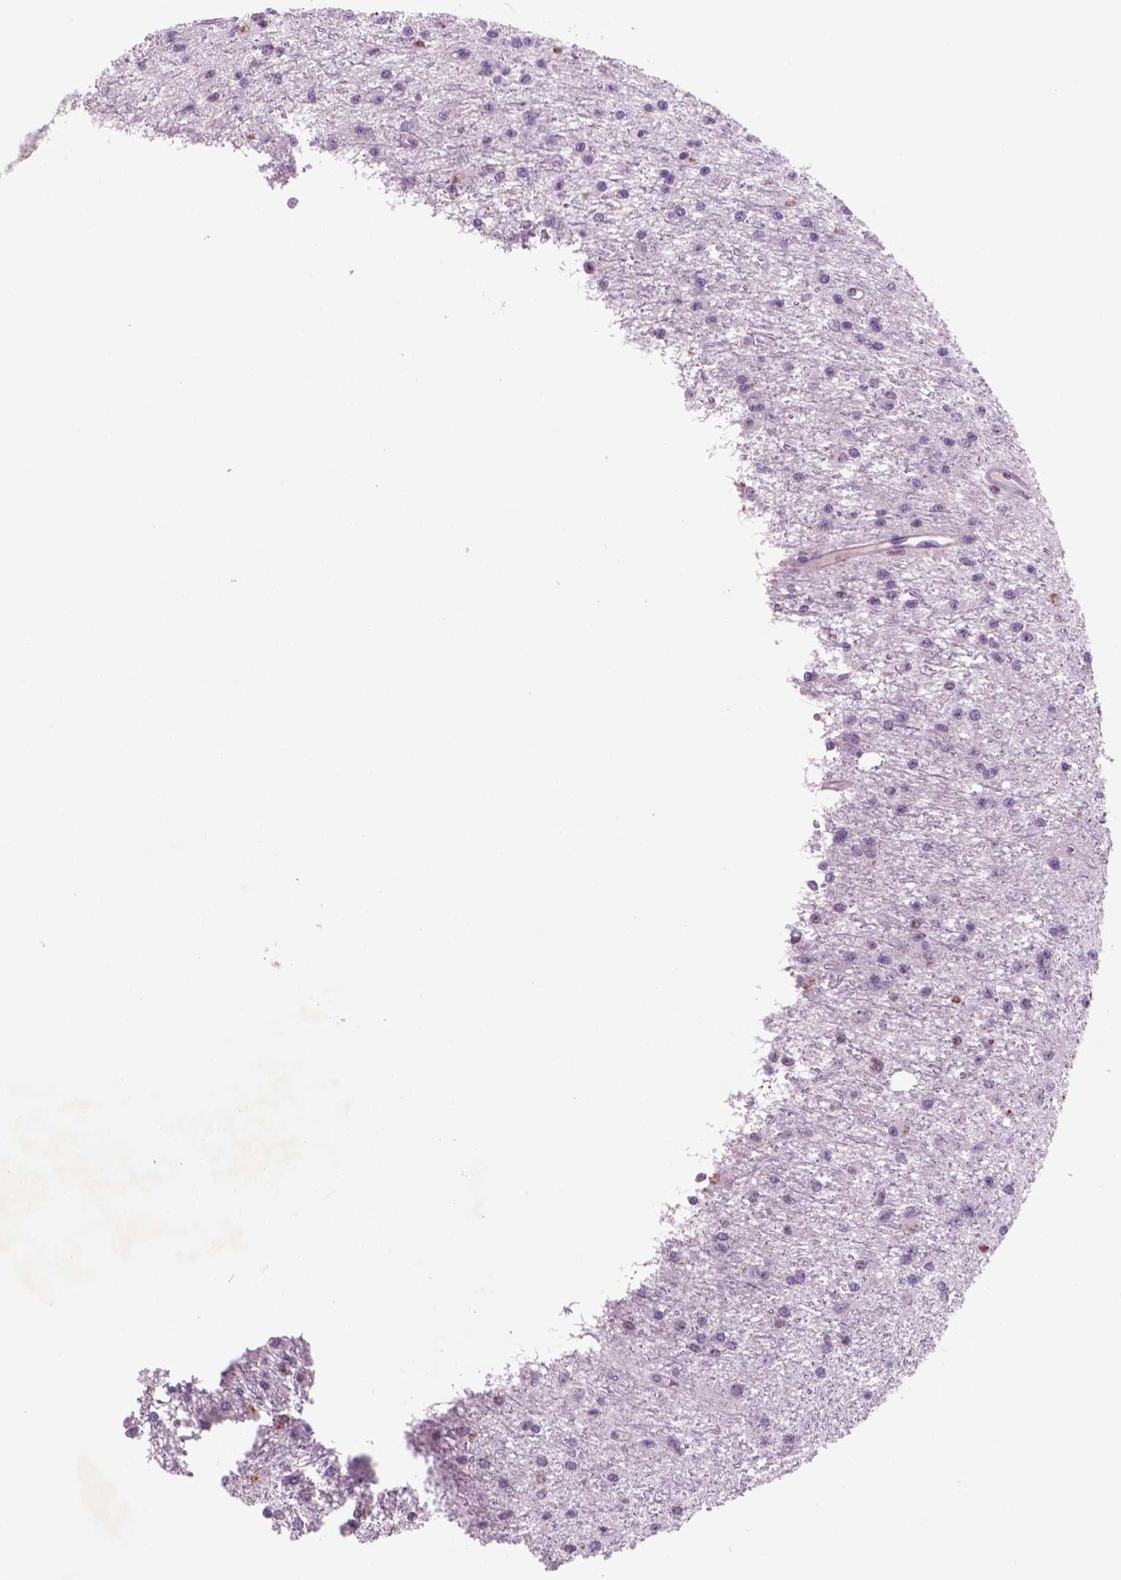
{"staining": {"intensity": "weak", "quantity": ">75%", "location": "nuclear"}, "tissue": "glioma", "cell_type": "Tumor cells", "image_type": "cancer", "snomed": [{"axis": "morphology", "description": "Glioma, malignant, Low grade"}, {"axis": "topography", "description": "Brain"}], "caption": "Immunohistochemistry staining of glioma, which shows low levels of weak nuclear positivity in approximately >75% of tumor cells indicating weak nuclear protein expression. The staining was performed using DAB (3,3'-diaminobenzidine) (brown) for protein detection and nuclei were counterstained in hematoxylin (blue).", "gene": "CTR9", "patient": {"sex": "female", "age": 45}}